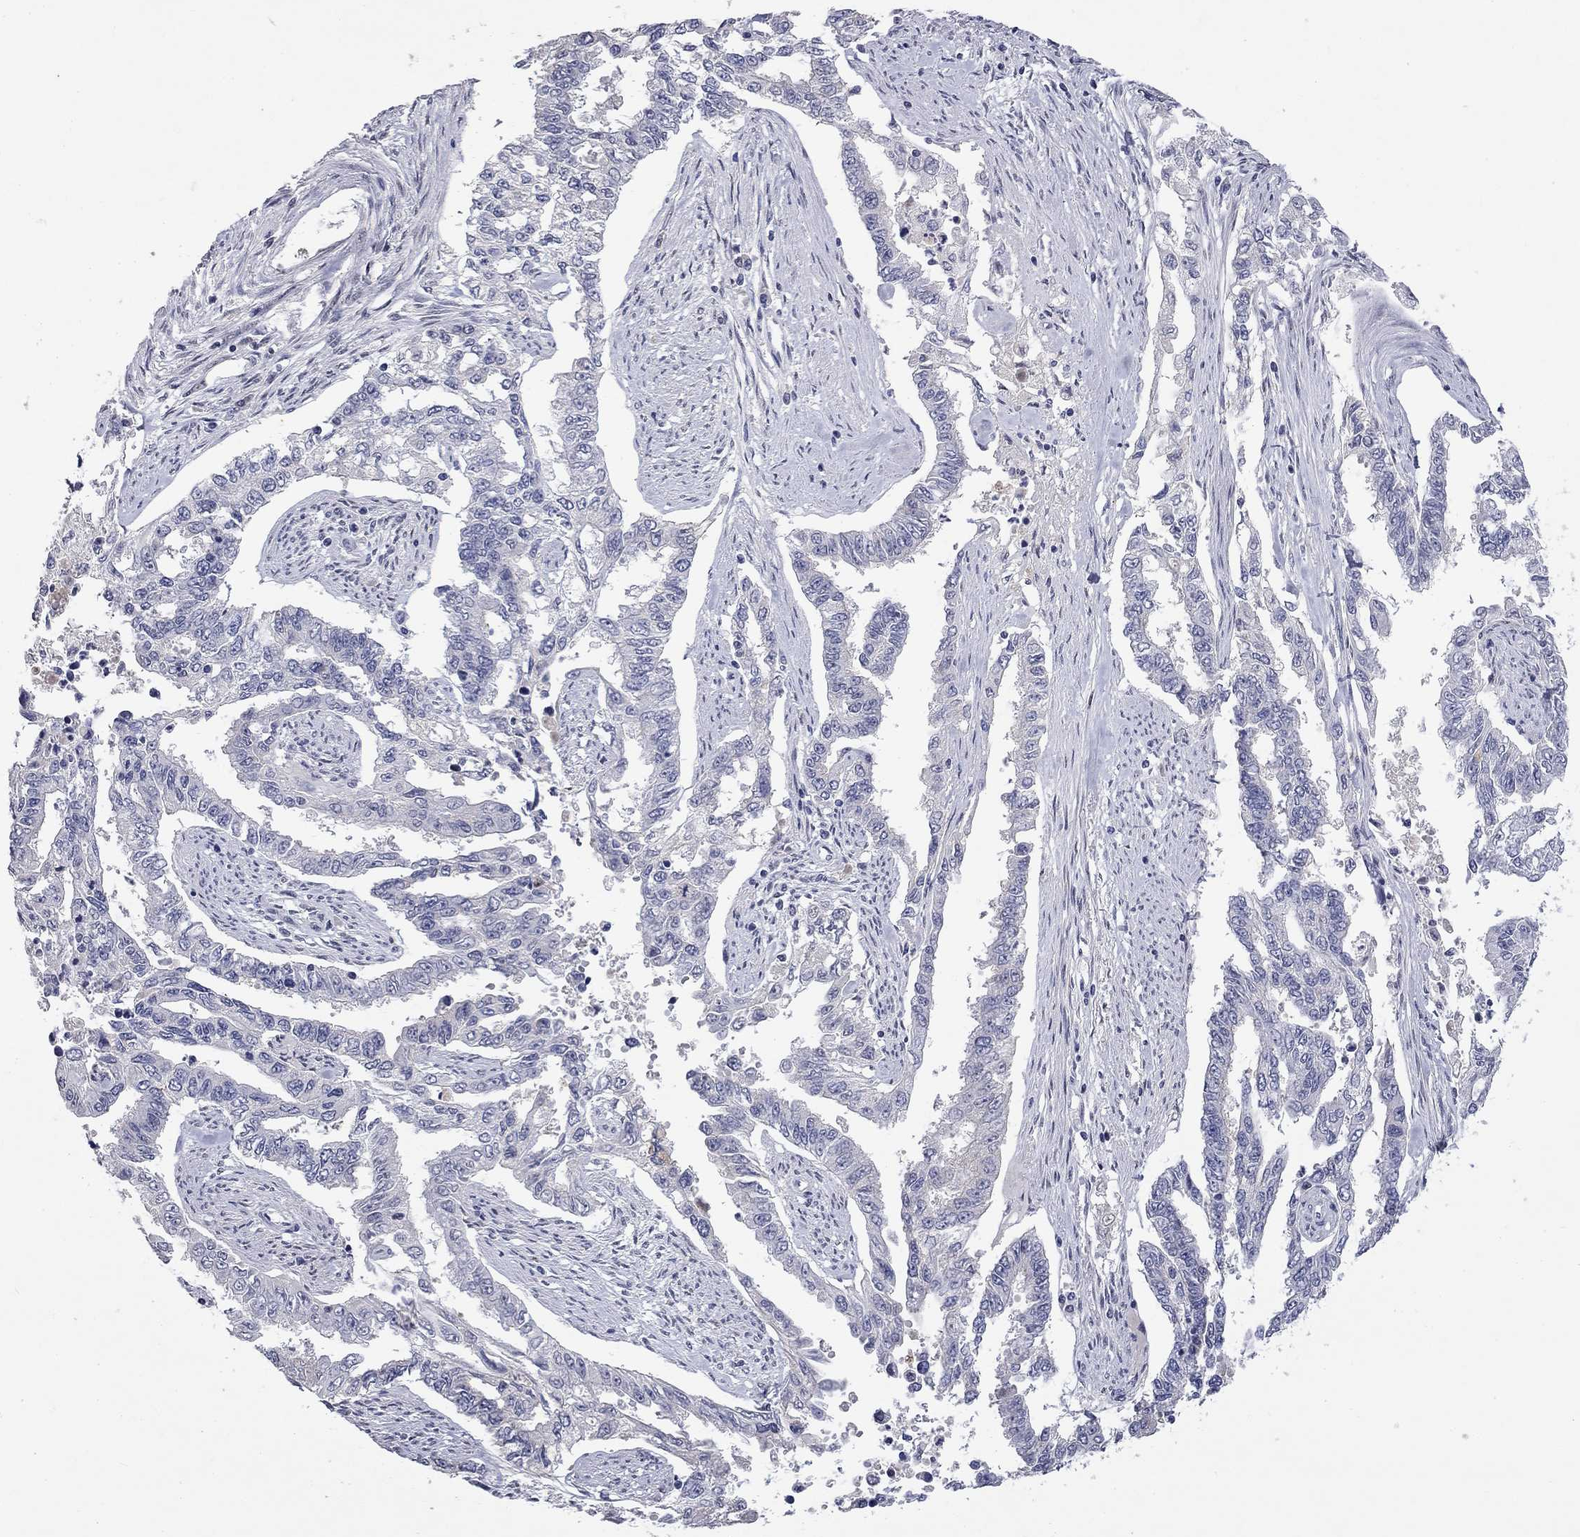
{"staining": {"intensity": "negative", "quantity": "none", "location": "none"}, "tissue": "endometrial cancer", "cell_type": "Tumor cells", "image_type": "cancer", "snomed": [{"axis": "morphology", "description": "Adenocarcinoma, NOS"}, {"axis": "topography", "description": "Uterus"}], "caption": "A micrograph of endometrial adenocarcinoma stained for a protein demonstrates no brown staining in tumor cells.", "gene": "SLC51A", "patient": {"sex": "female", "age": 59}}